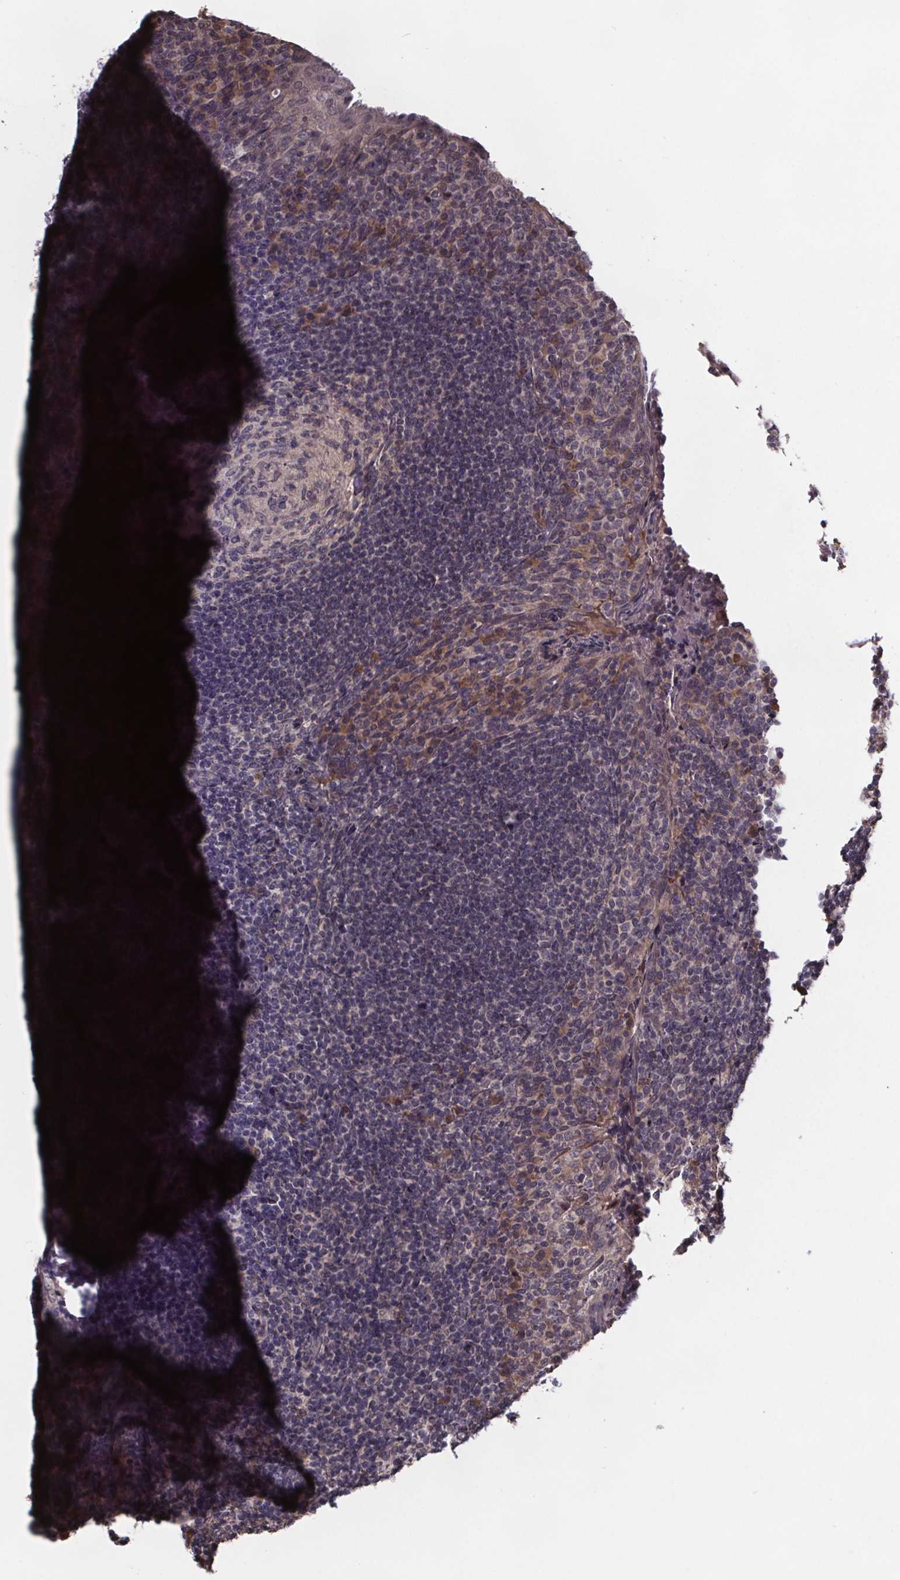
{"staining": {"intensity": "moderate", "quantity": "<25%", "location": "cytoplasmic/membranous"}, "tissue": "tonsil", "cell_type": "Germinal center cells", "image_type": "normal", "snomed": [{"axis": "morphology", "description": "Normal tissue, NOS"}, {"axis": "topography", "description": "Tonsil"}], "caption": "Benign tonsil displays moderate cytoplasmic/membranous expression in about <25% of germinal center cells.", "gene": "SAT1", "patient": {"sex": "female", "age": 10}}